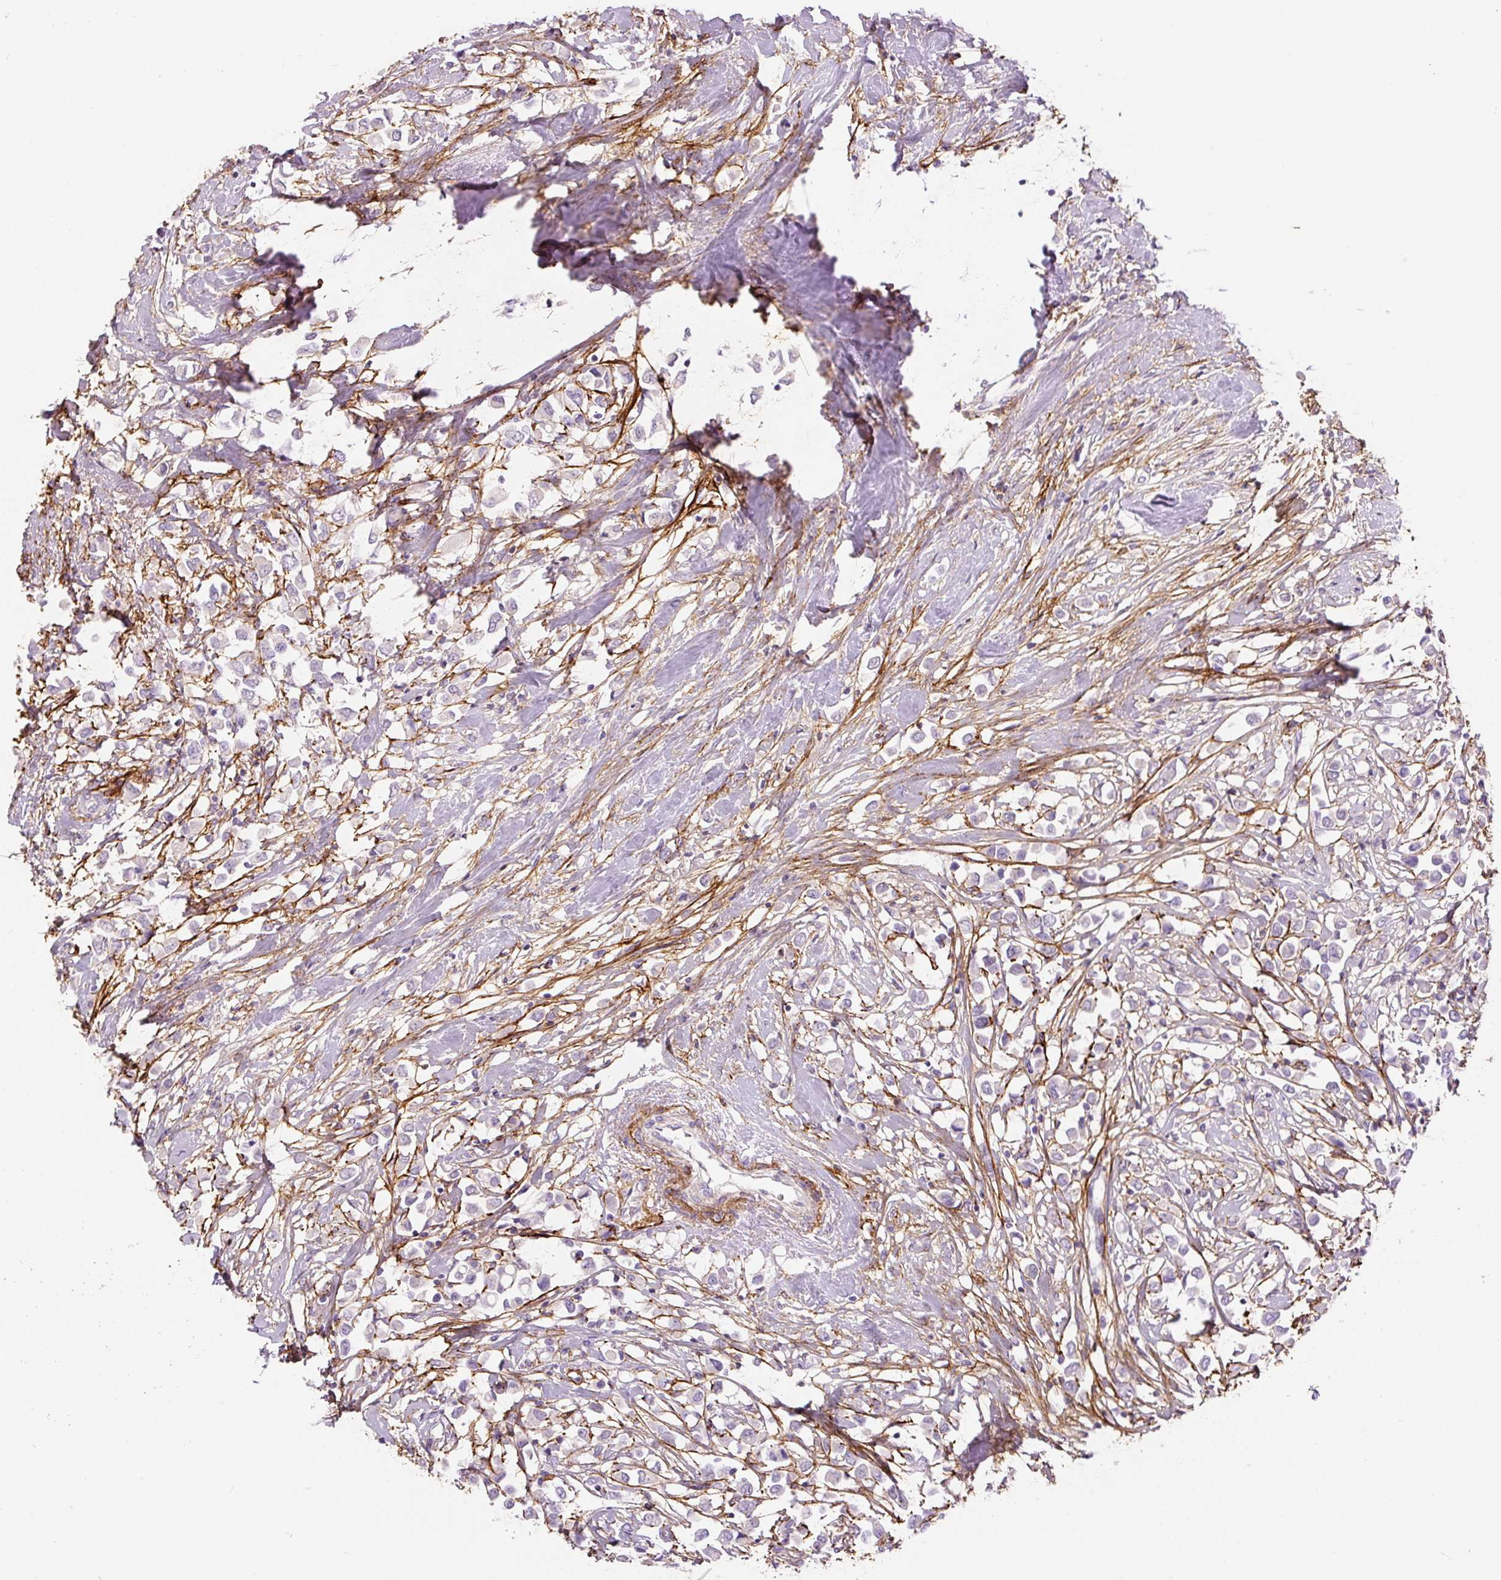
{"staining": {"intensity": "negative", "quantity": "none", "location": "none"}, "tissue": "breast cancer", "cell_type": "Tumor cells", "image_type": "cancer", "snomed": [{"axis": "morphology", "description": "Duct carcinoma"}, {"axis": "topography", "description": "Breast"}], "caption": "Immunohistochemistry (IHC) histopathology image of infiltrating ductal carcinoma (breast) stained for a protein (brown), which shows no expression in tumor cells.", "gene": "FBN1", "patient": {"sex": "female", "age": 61}}